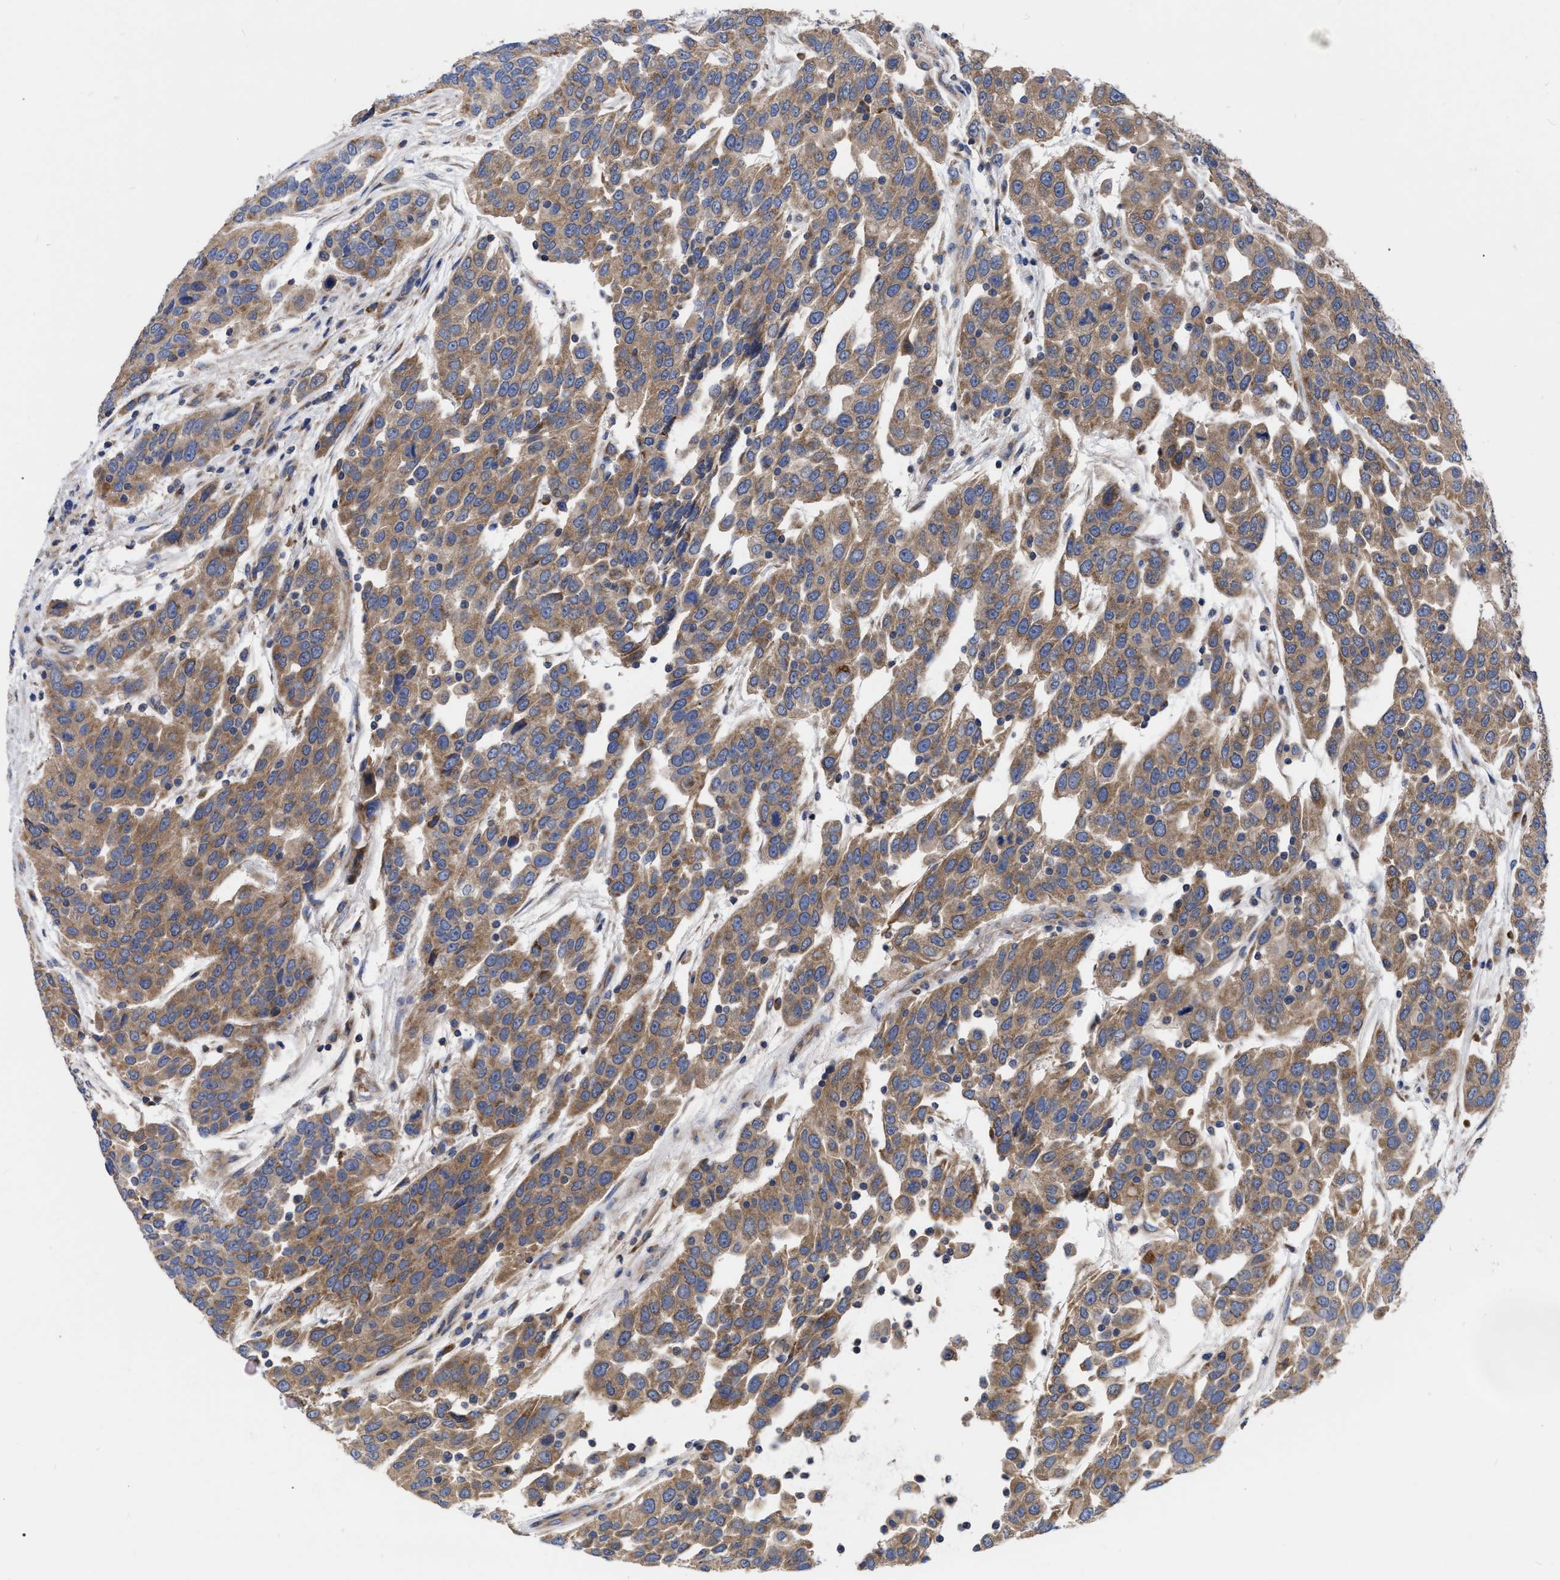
{"staining": {"intensity": "moderate", "quantity": ">75%", "location": "cytoplasmic/membranous"}, "tissue": "urothelial cancer", "cell_type": "Tumor cells", "image_type": "cancer", "snomed": [{"axis": "morphology", "description": "Urothelial carcinoma, High grade"}, {"axis": "topography", "description": "Urinary bladder"}], "caption": "A brown stain shows moderate cytoplasmic/membranous staining of a protein in human urothelial cancer tumor cells.", "gene": "CDKN2C", "patient": {"sex": "female", "age": 80}}